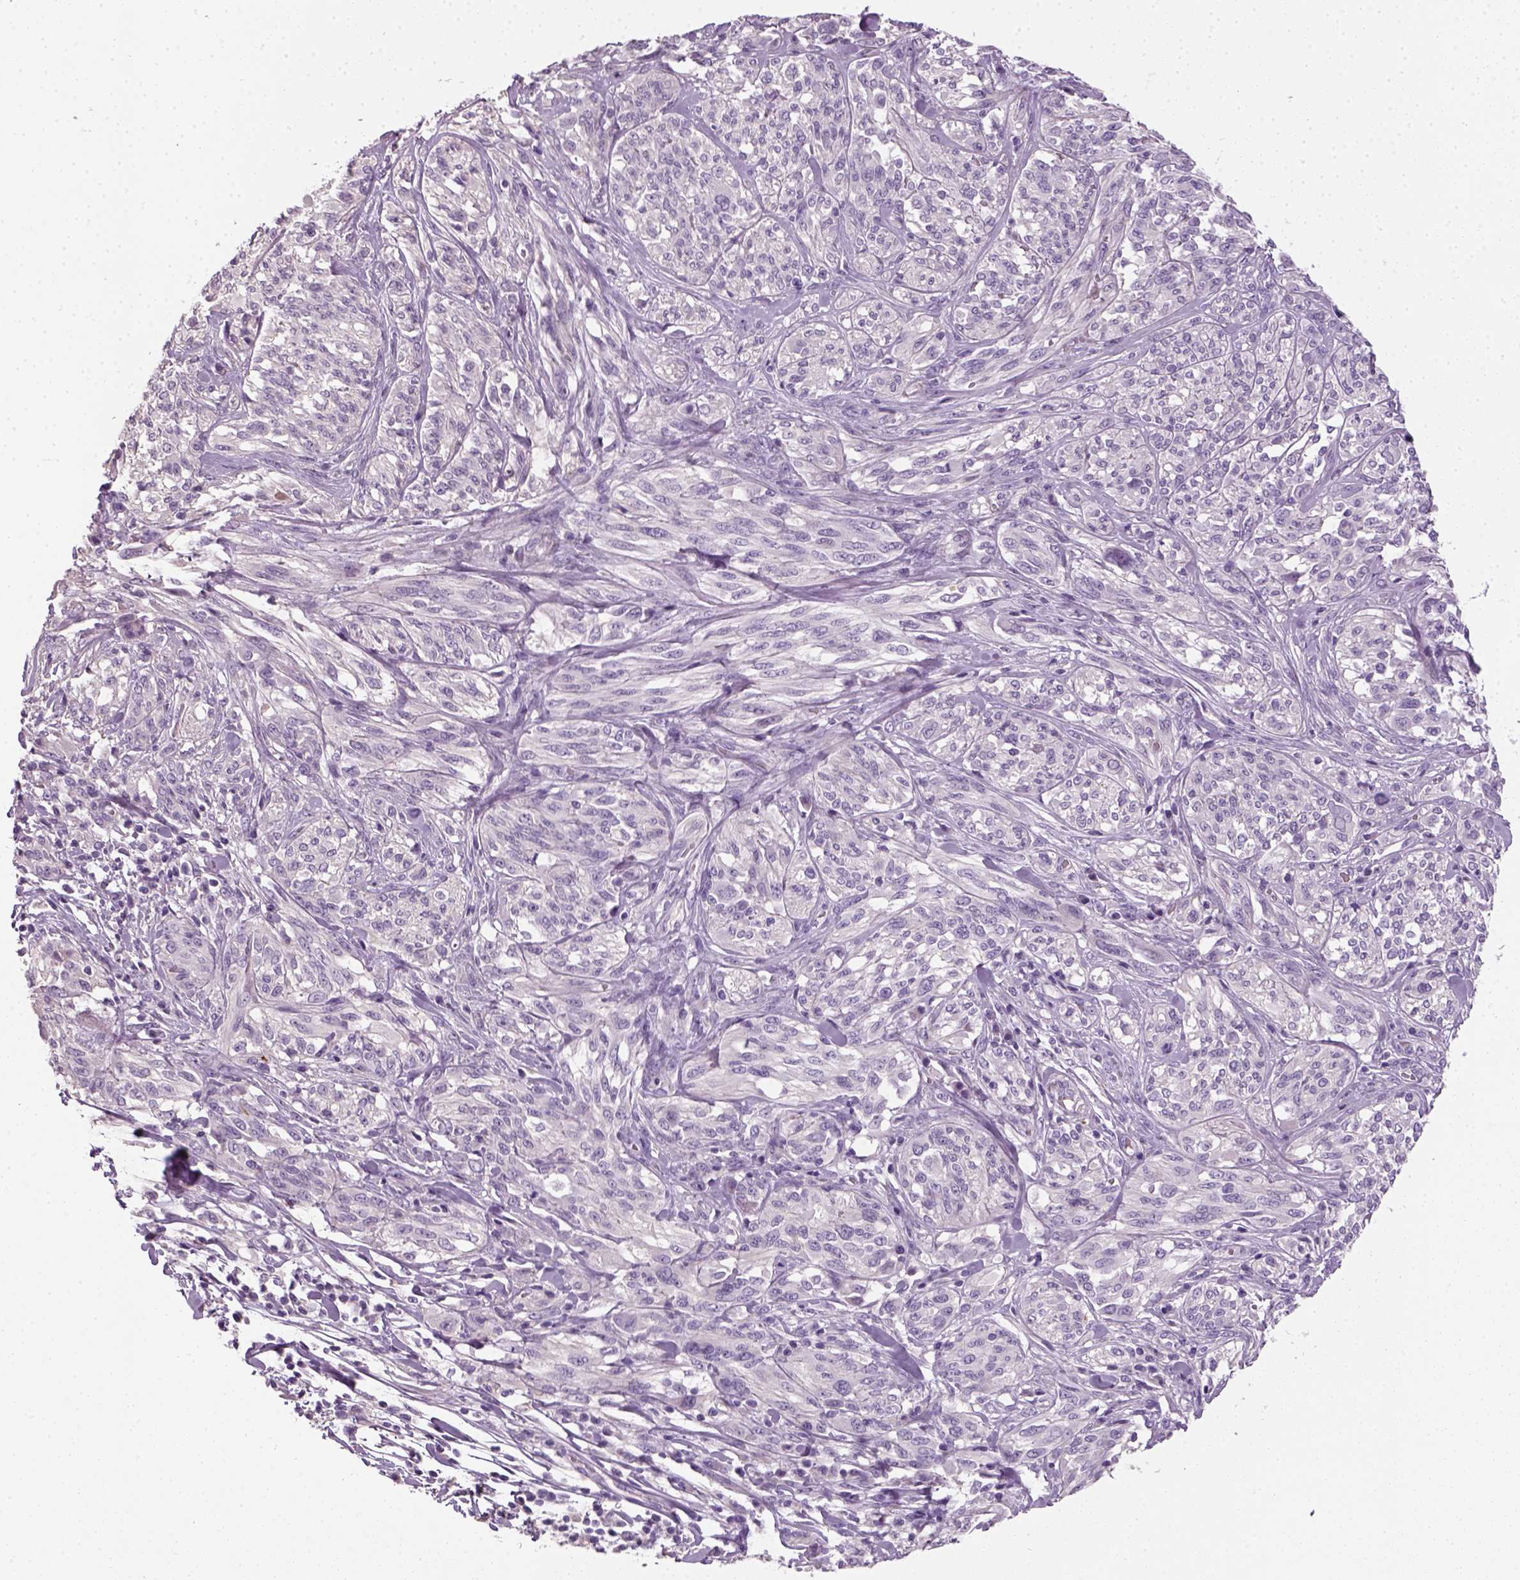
{"staining": {"intensity": "negative", "quantity": "none", "location": "none"}, "tissue": "melanoma", "cell_type": "Tumor cells", "image_type": "cancer", "snomed": [{"axis": "morphology", "description": "Malignant melanoma, NOS"}, {"axis": "topography", "description": "Skin"}], "caption": "IHC histopathology image of neoplastic tissue: human melanoma stained with DAB (3,3'-diaminobenzidine) demonstrates no significant protein staining in tumor cells. (IHC, brightfield microscopy, high magnification).", "gene": "ELOVL3", "patient": {"sex": "female", "age": 91}}